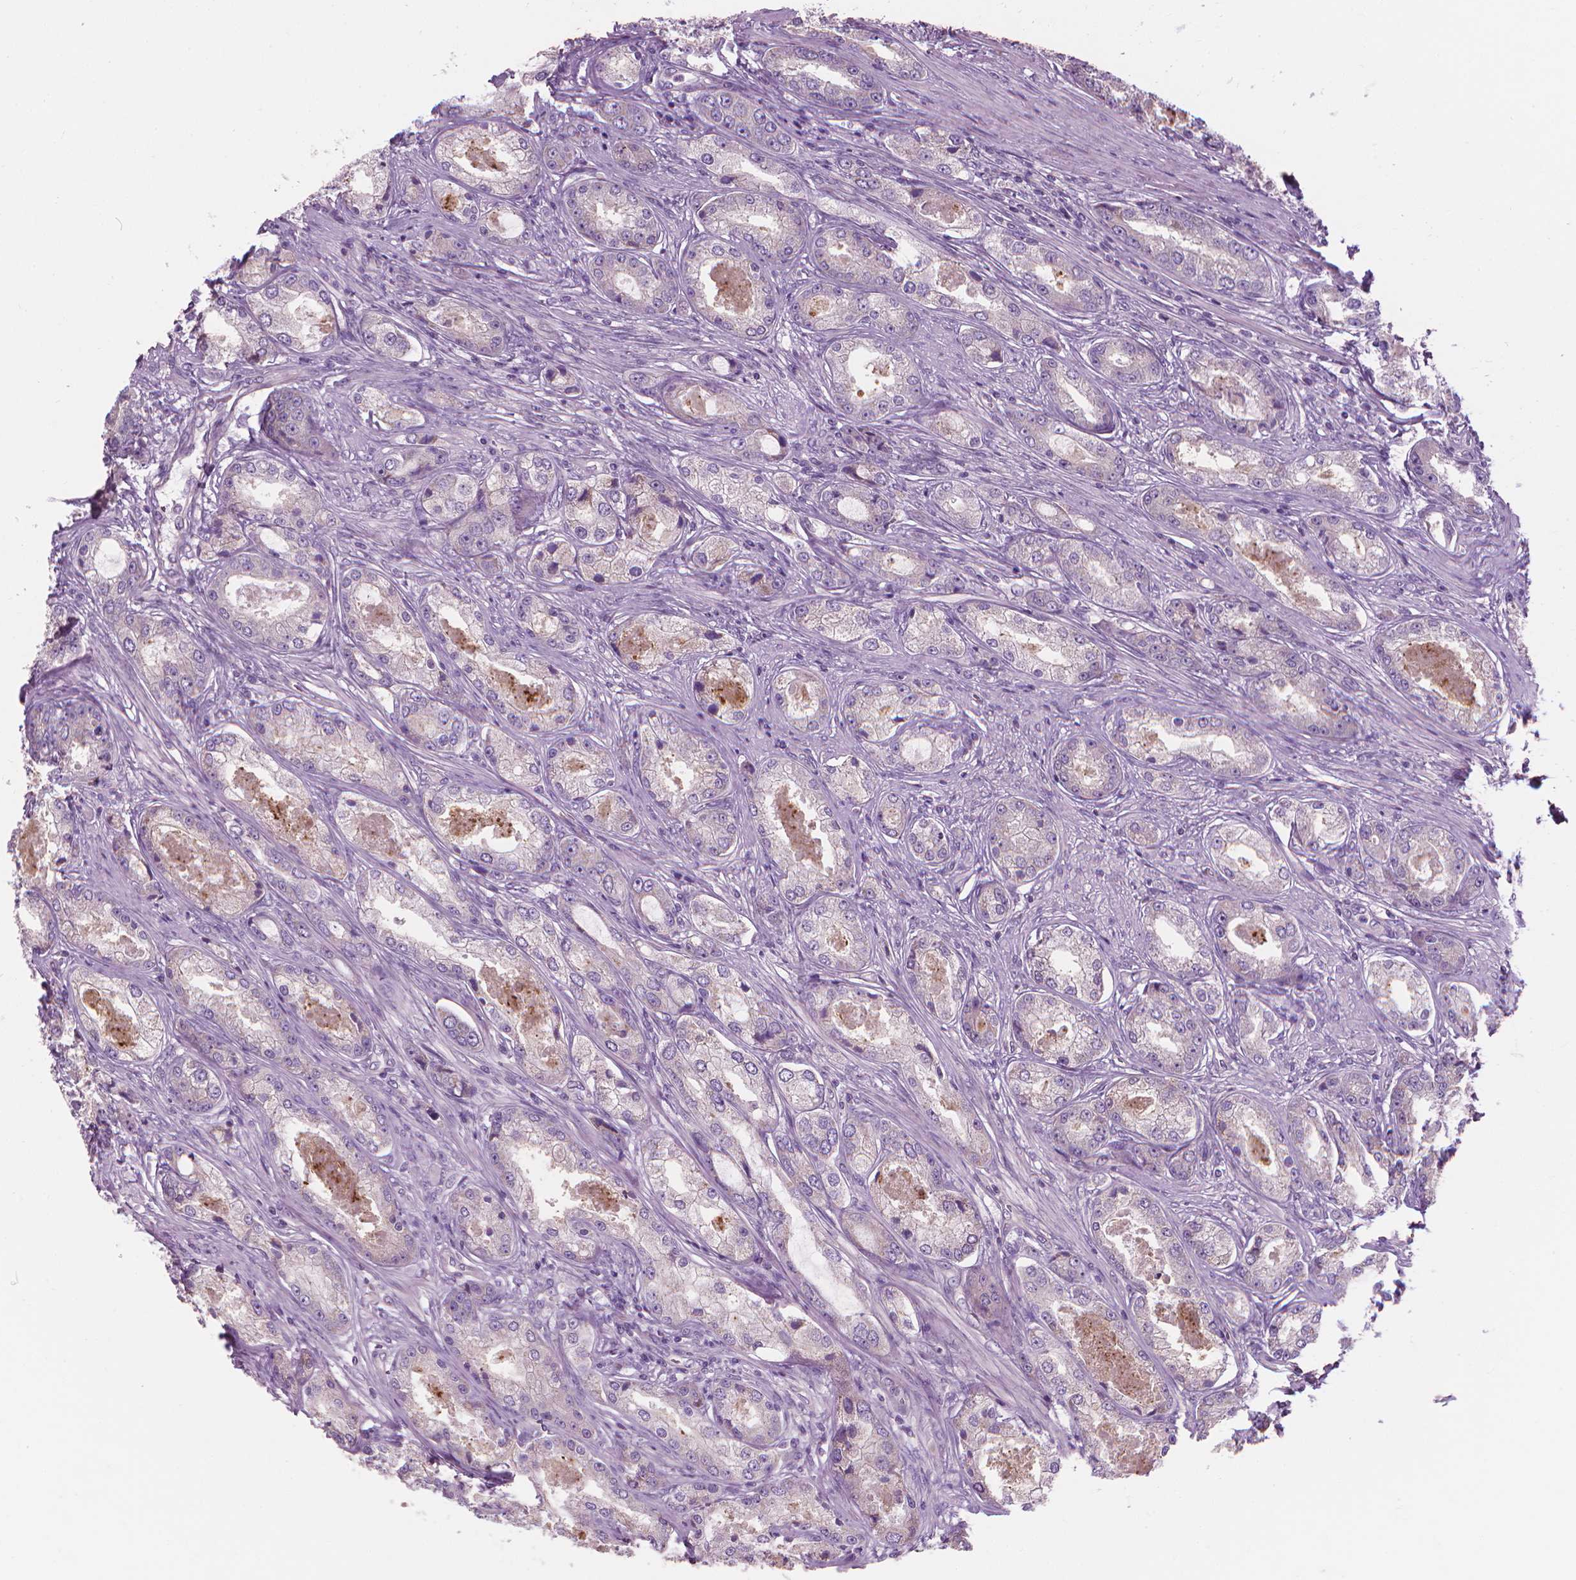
{"staining": {"intensity": "negative", "quantity": "none", "location": "none"}, "tissue": "prostate cancer", "cell_type": "Tumor cells", "image_type": "cancer", "snomed": [{"axis": "morphology", "description": "Adenocarcinoma, Low grade"}, {"axis": "topography", "description": "Prostate"}], "caption": "Immunohistochemistry (IHC) photomicrograph of human prostate cancer stained for a protein (brown), which demonstrates no expression in tumor cells.", "gene": "RIIAD1", "patient": {"sex": "male", "age": 68}}